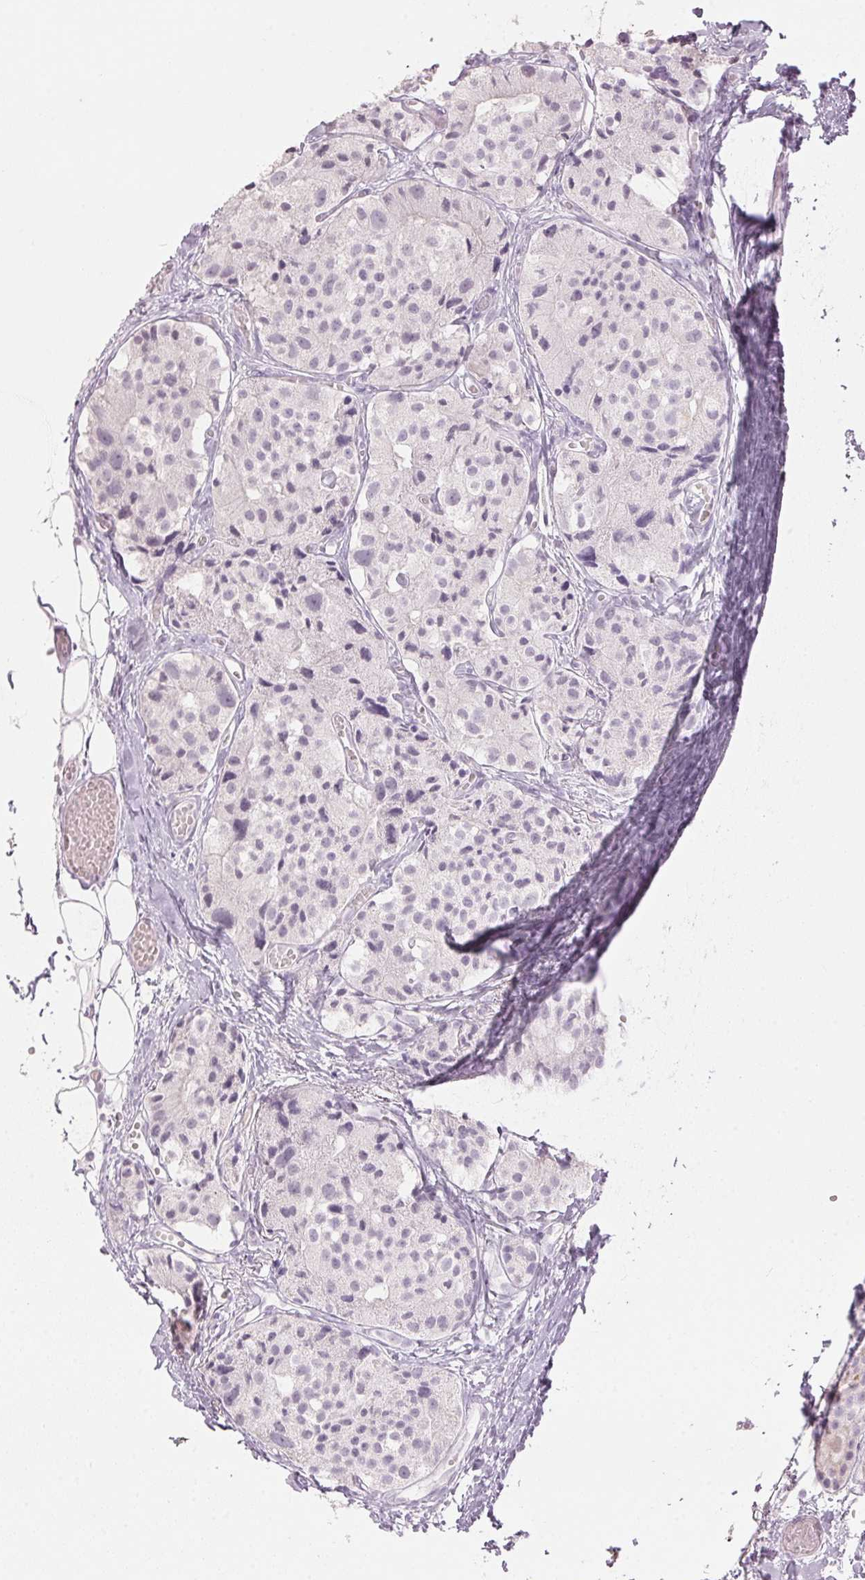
{"staining": {"intensity": "negative", "quantity": "none", "location": "none"}, "tissue": "carcinoid", "cell_type": "Tumor cells", "image_type": "cancer", "snomed": [{"axis": "morphology", "description": "Carcinoid, malignant, NOS"}, {"axis": "topography", "description": "Small intestine"}], "caption": "Image shows no significant protein expression in tumor cells of carcinoid. (Brightfield microscopy of DAB IHC at high magnification).", "gene": "SCTR", "patient": {"sex": "female", "age": 65}}